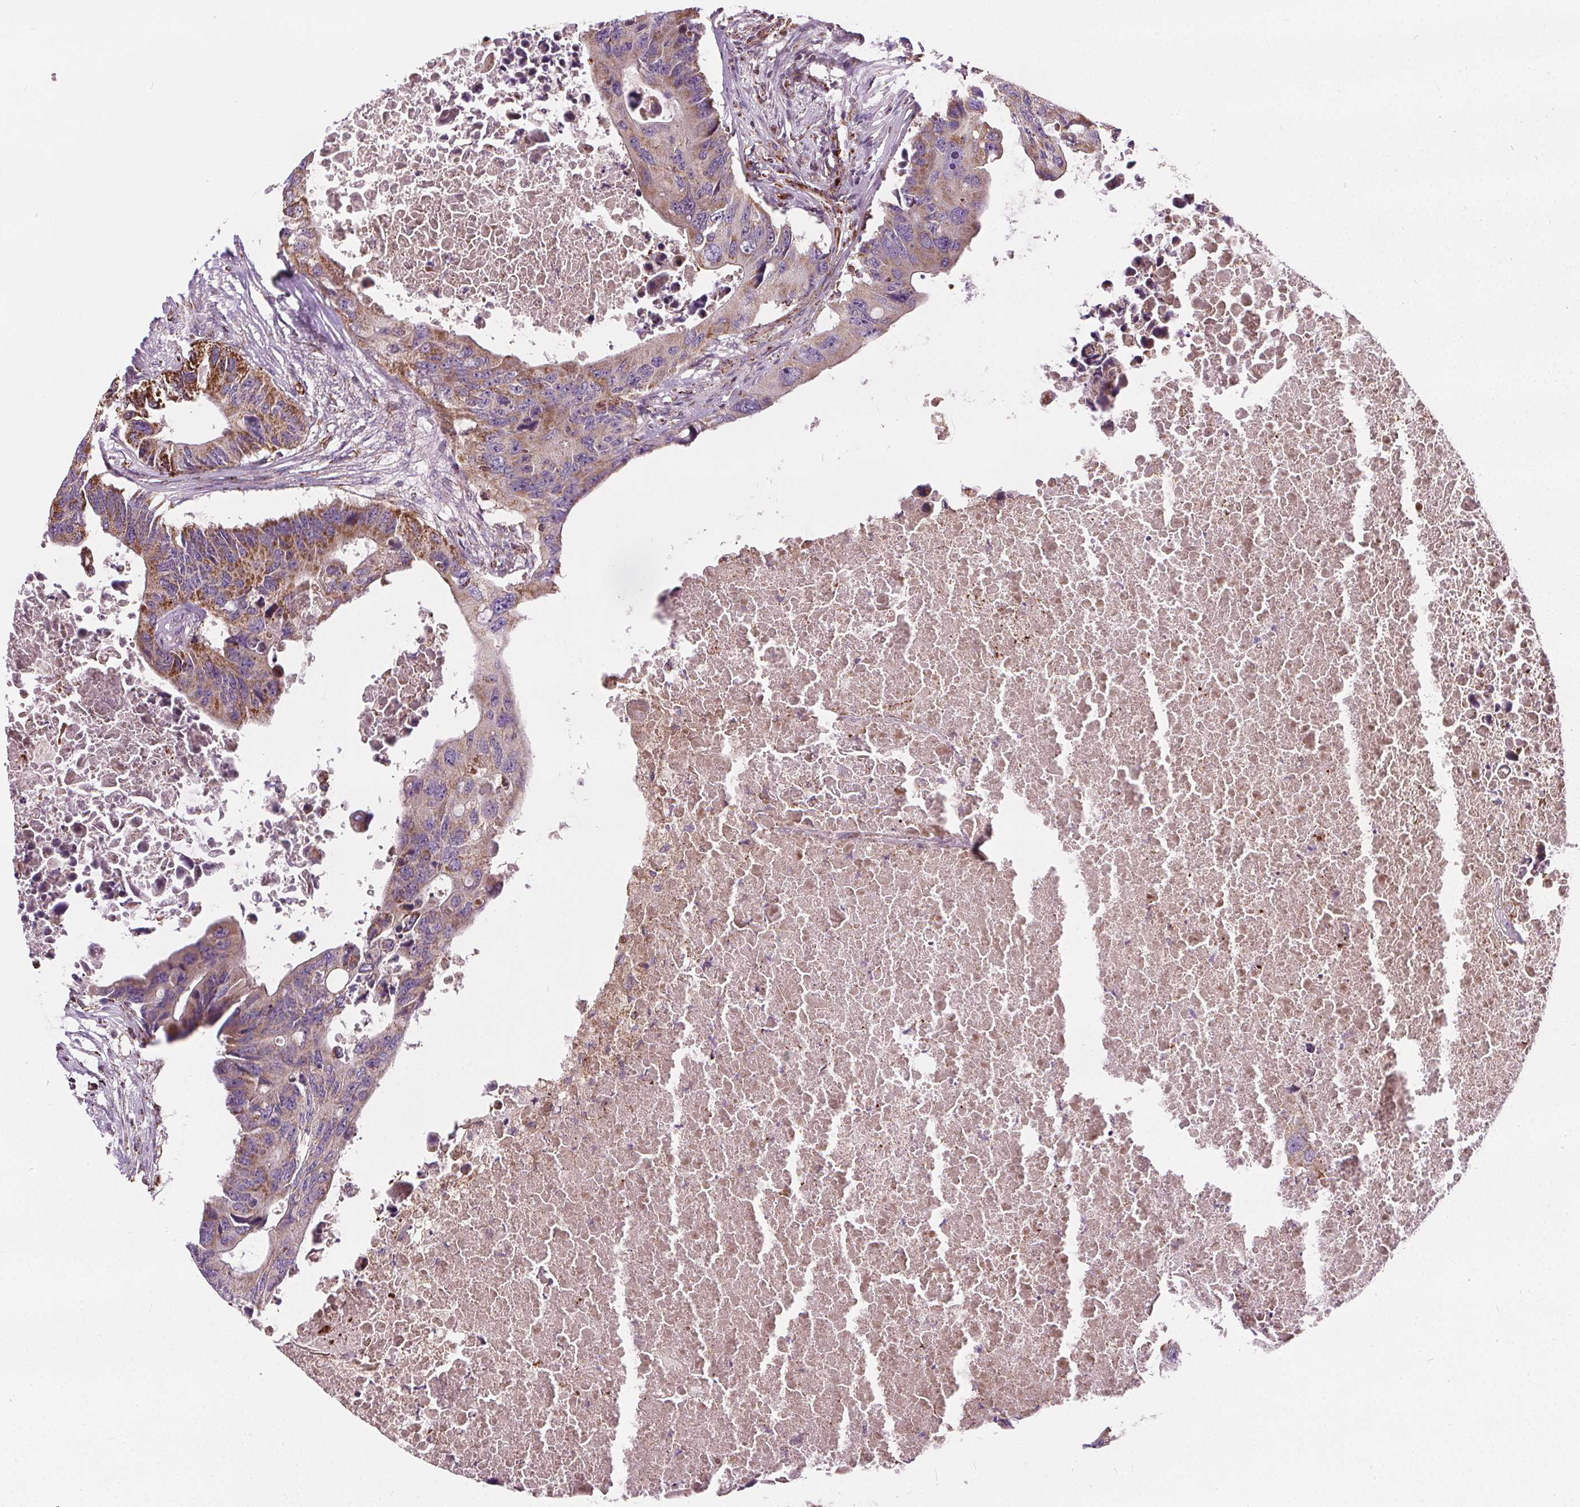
{"staining": {"intensity": "moderate", "quantity": "<25%", "location": "cytoplasmic/membranous"}, "tissue": "colorectal cancer", "cell_type": "Tumor cells", "image_type": "cancer", "snomed": [{"axis": "morphology", "description": "Adenocarcinoma, NOS"}, {"axis": "topography", "description": "Colon"}], "caption": "Immunohistochemical staining of human colorectal adenocarcinoma exhibits low levels of moderate cytoplasmic/membranous expression in approximately <25% of tumor cells.", "gene": "GOLT1B", "patient": {"sex": "male", "age": 71}}